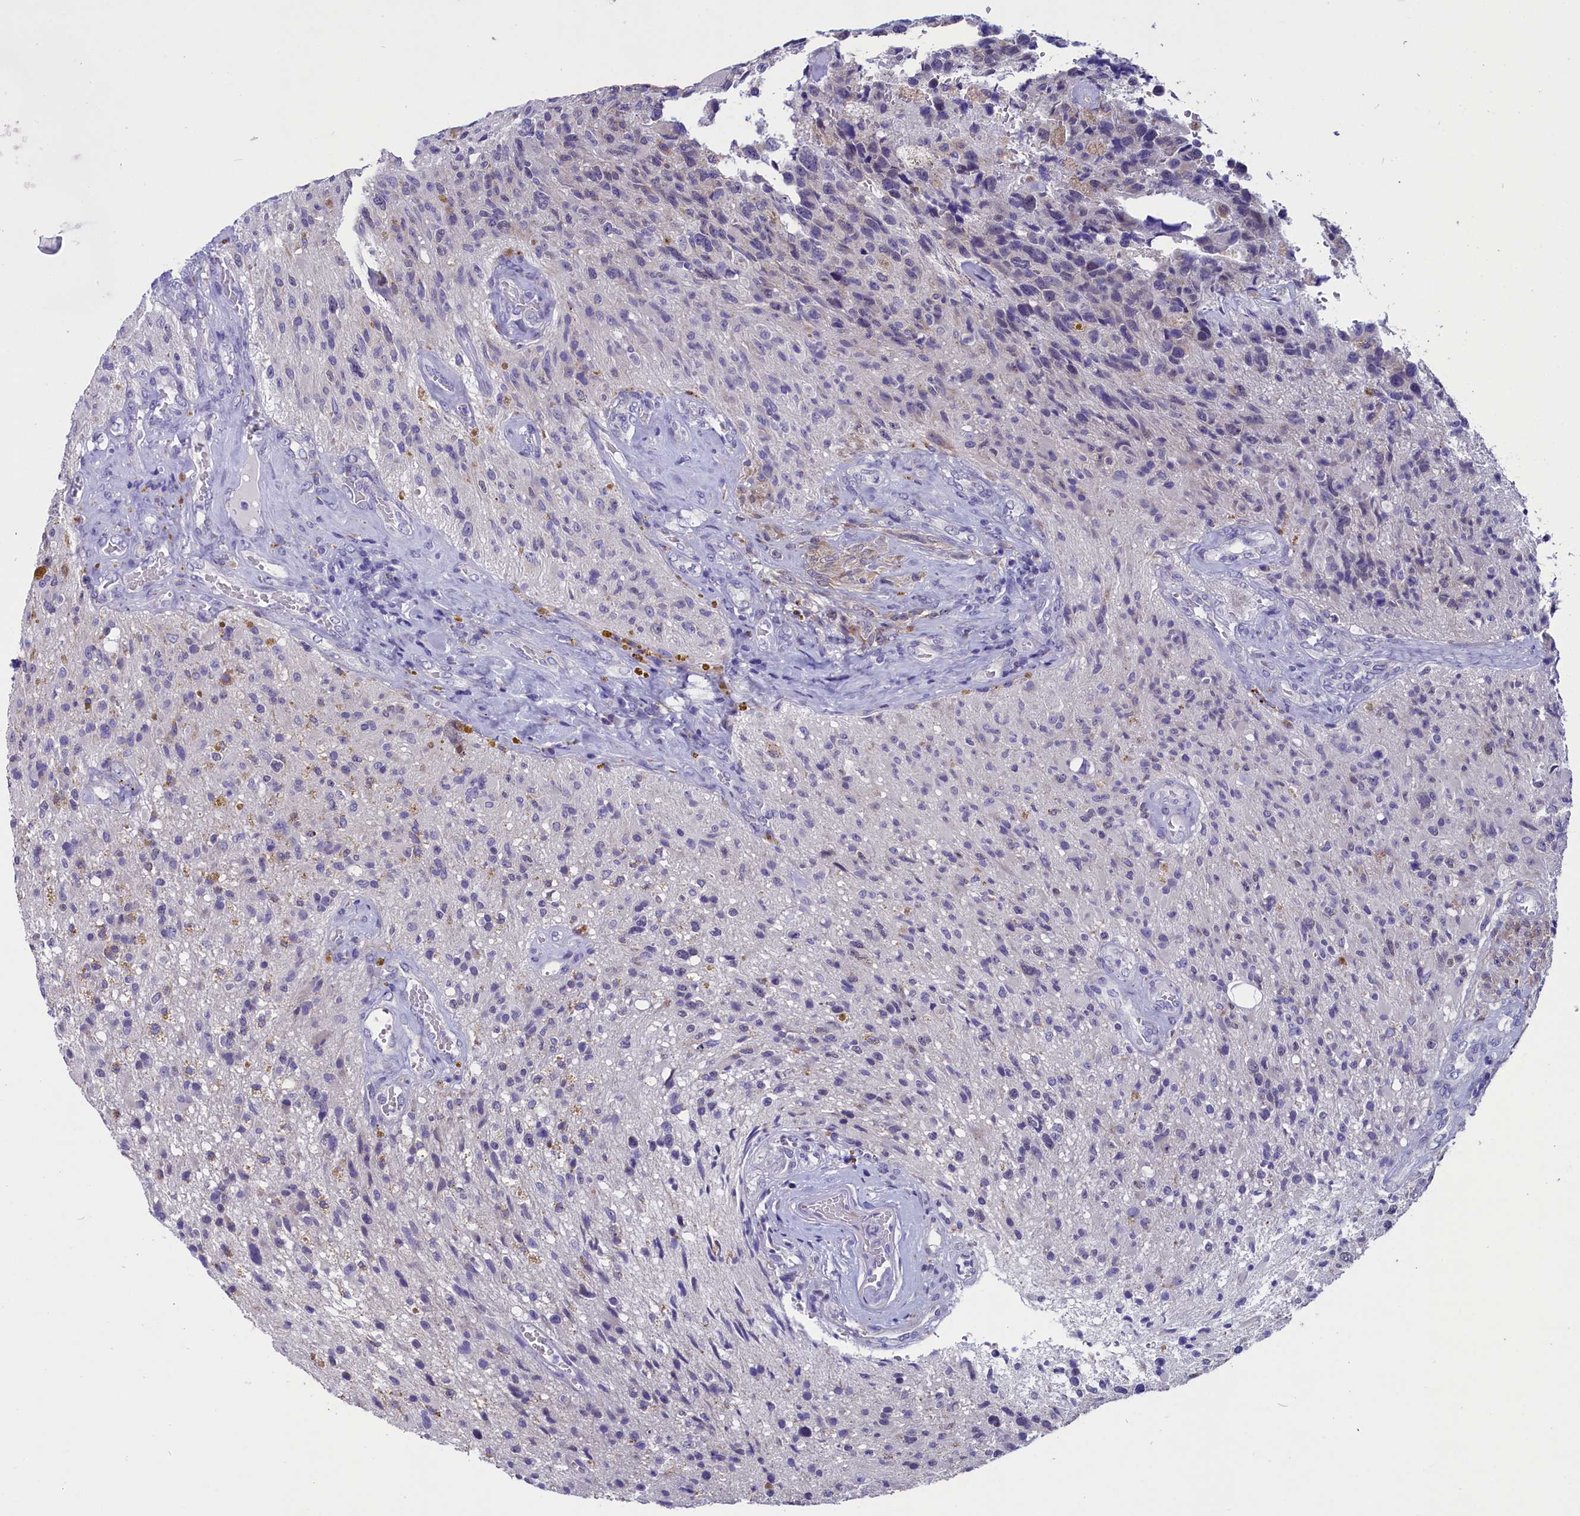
{"staining": {"intensity": "negative", "quantity": "none", "location": "none"}, "tissue": "glioma", "cell_type": "Tumor cells", "image_type": "cancer", "snomed": [{"axis": "morphology", "description": "Glioma, malignant, High grade"}, {"axis": "topography", "description": "Brain"}], "caption": "The histopathology image reveals no staining of tumor cells in high-grade glioma (malignant).", "gene": "SCD5", "patient": {"sex": "male", "age": 69}}